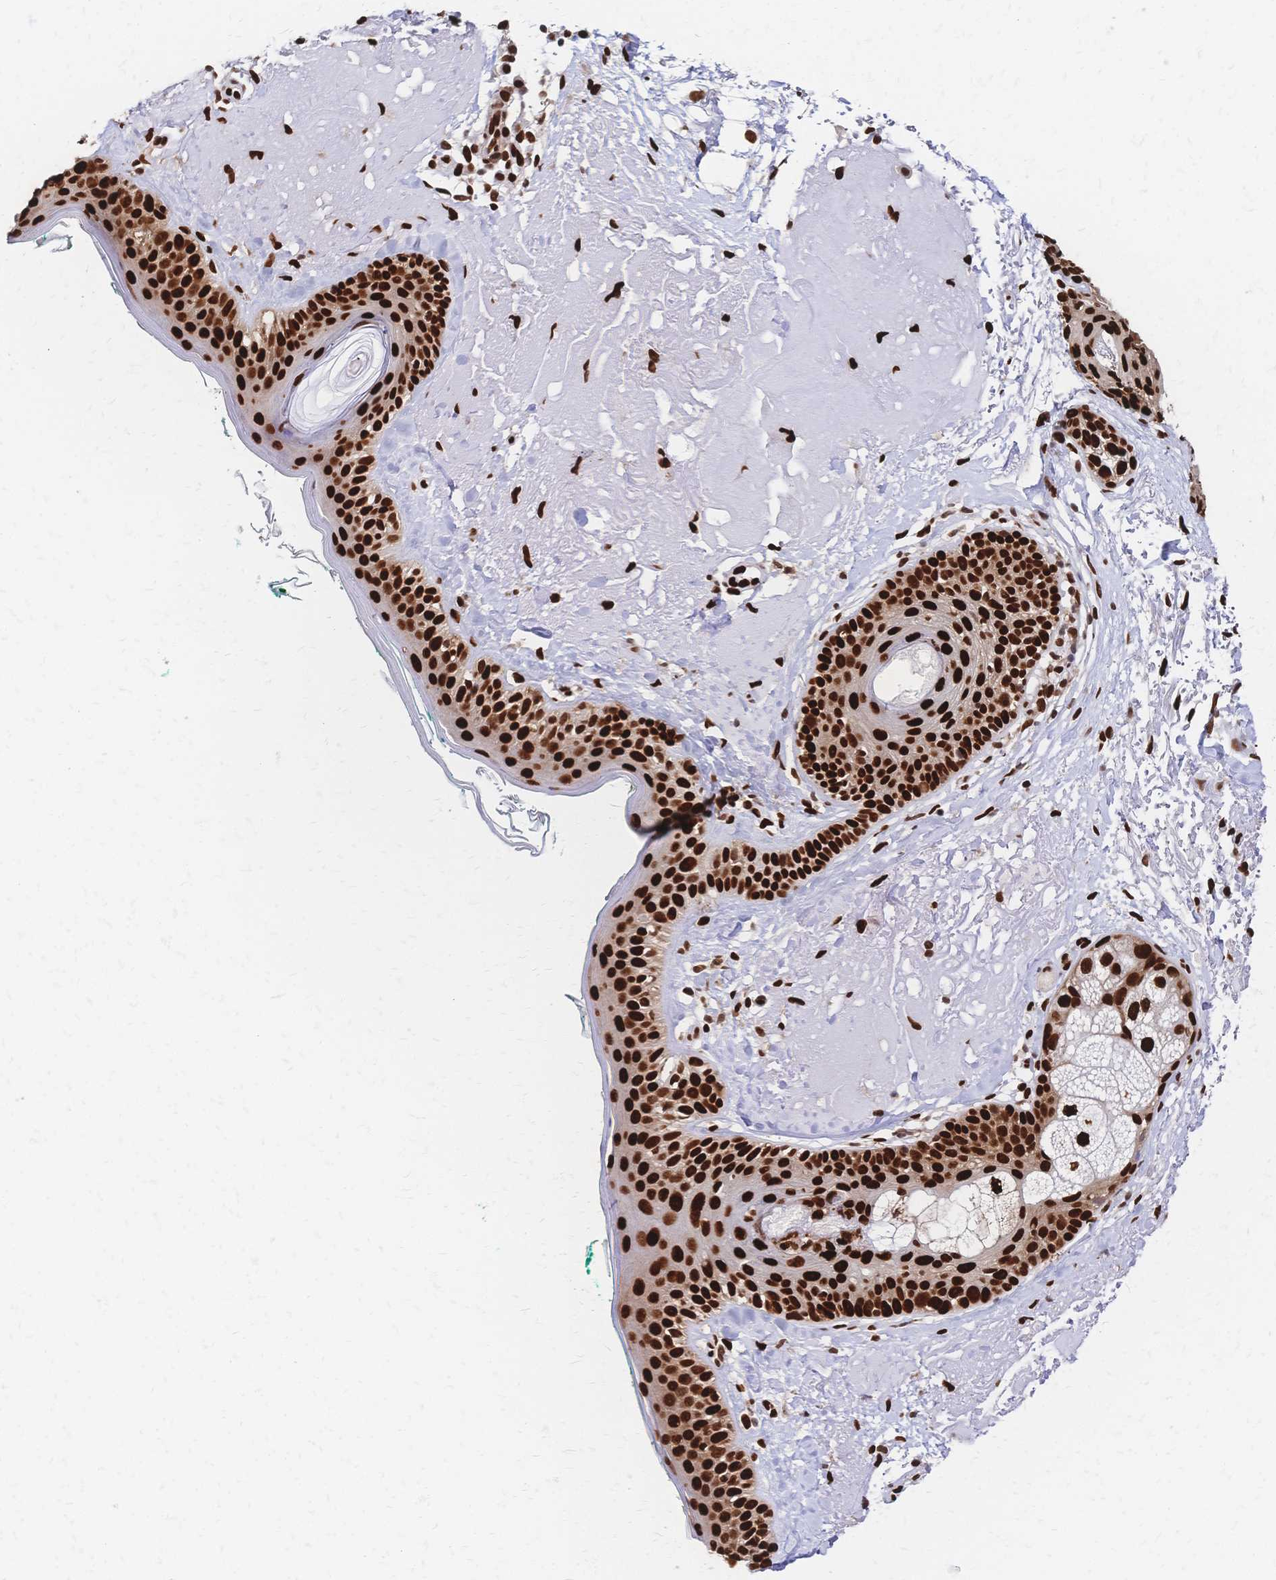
{"staining": {"intensity": "strong", "quantity": ">75%", "location": "nuclear"}, "tissue": "skin", "cell_type": "Fibroblasts", "image_type": "normal", "snomed": [{"axis": "morphology", "description": "Normal tissue, NOS"}, {"axis": "topography", "description": "Skin"}], "caption": "IHC image of normal skin: skin stained using immunohistochemistry displays high levels of strong protein expression localized specifically in the nuclear of fibroblasts, appearing as a nuclear brown color.", "gene": "HDGF", "patient": {"sex": "male", "age": 73}}